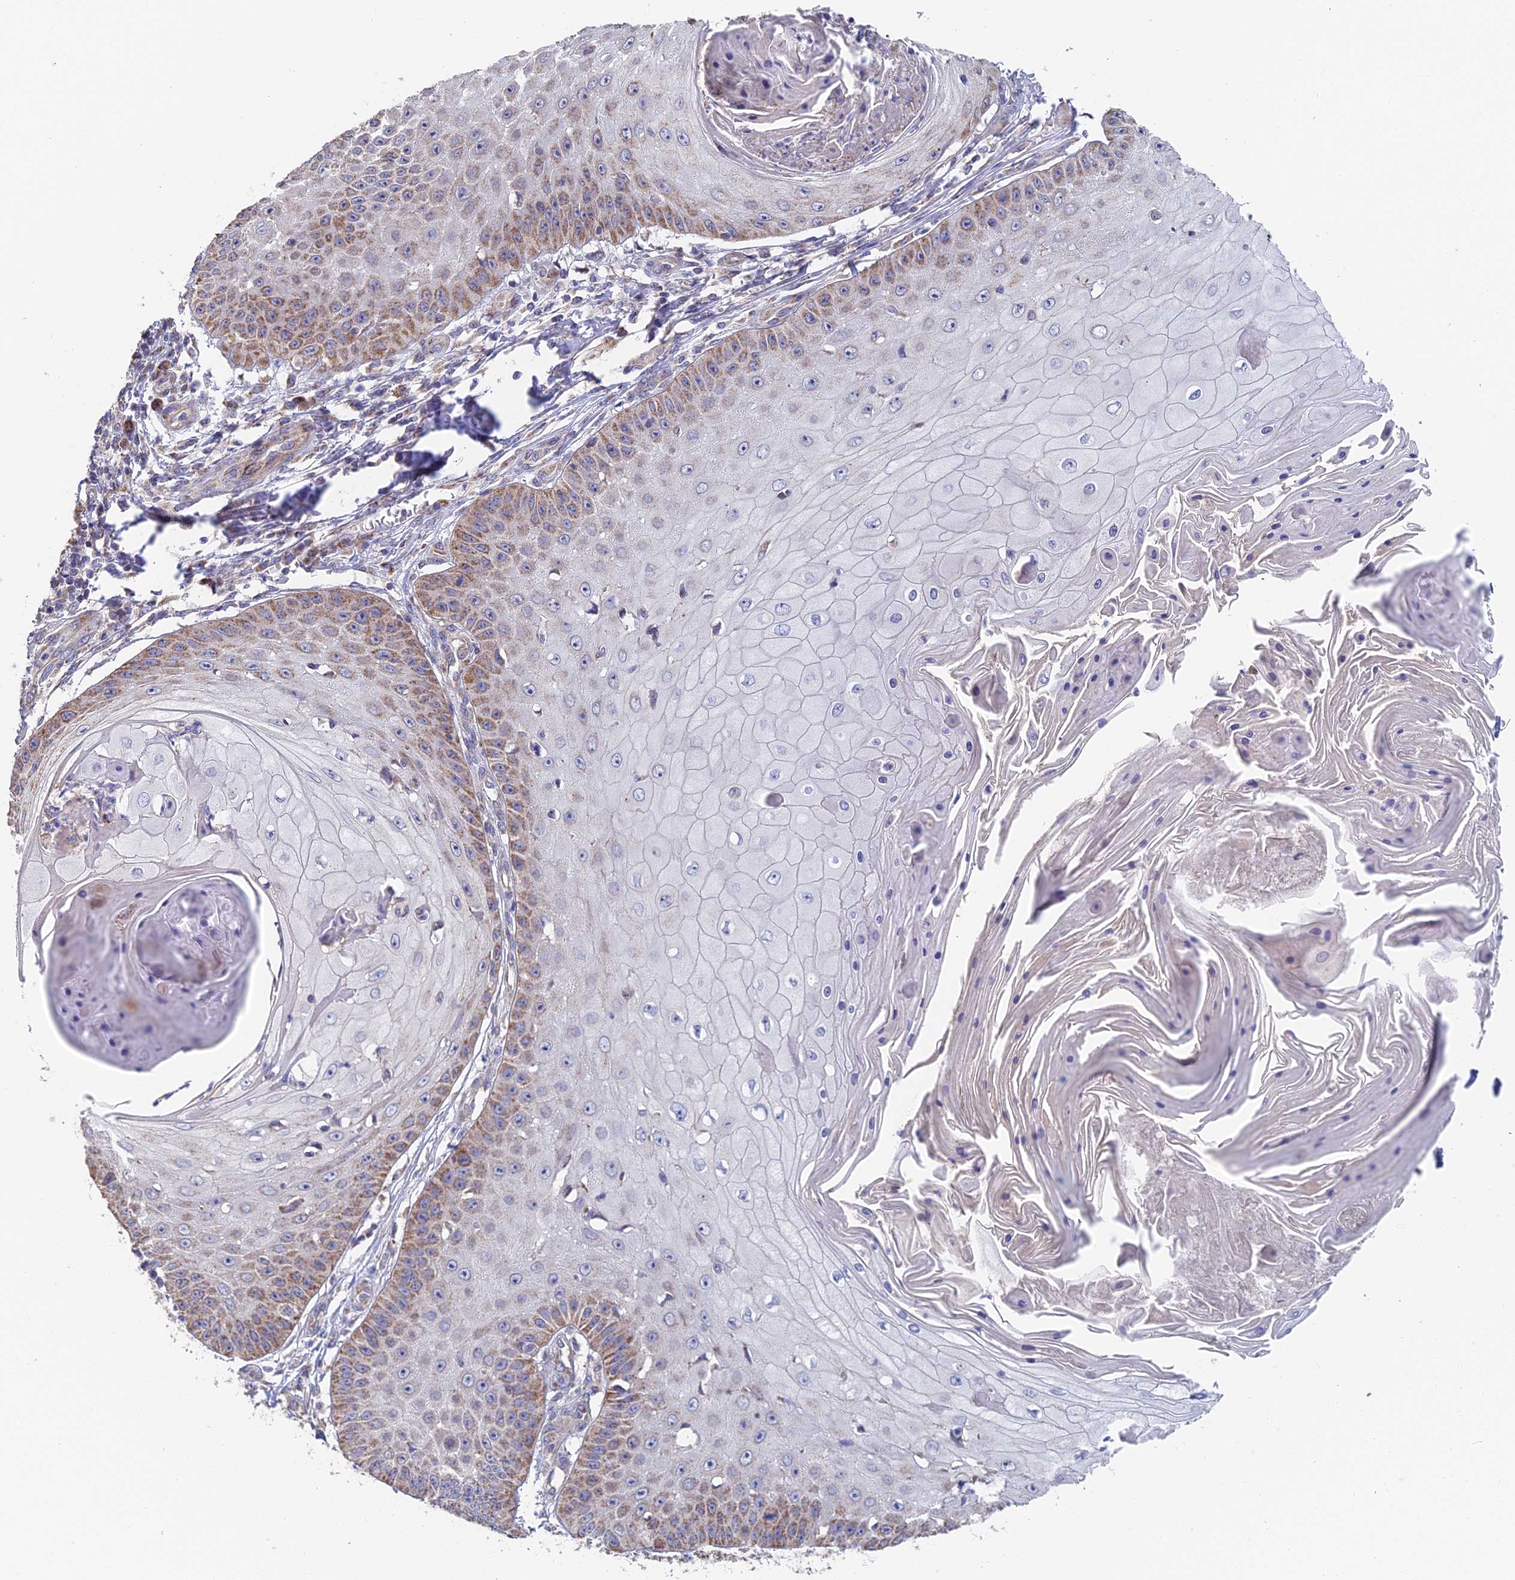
{"staining": {"intensity": "moderate", "quantity": "<25%", "location": "cytoplasmic/membranous"}, "tissue": "skin cancer", "cell_type": "Tumor cells", "image_type": "cancer", "snomed": [{"axis": "morphology", "description": "Squamous cell carcinoma, NOS"}, {"axis": "topography", "description": "Skin"}], "caption": "Brown immunohistochemical staining in human skin squamous cell carcinoma displays moderate cytoplasmic/membranous staining in approximately <25% of tumor cells. The staining is performed using DAB brown chromogen to label protein expression. The nuclei are counter-stained blue using hematoxylin.", "gene": "ECSIT", "patient": {"sex": "male", "age": 70}}